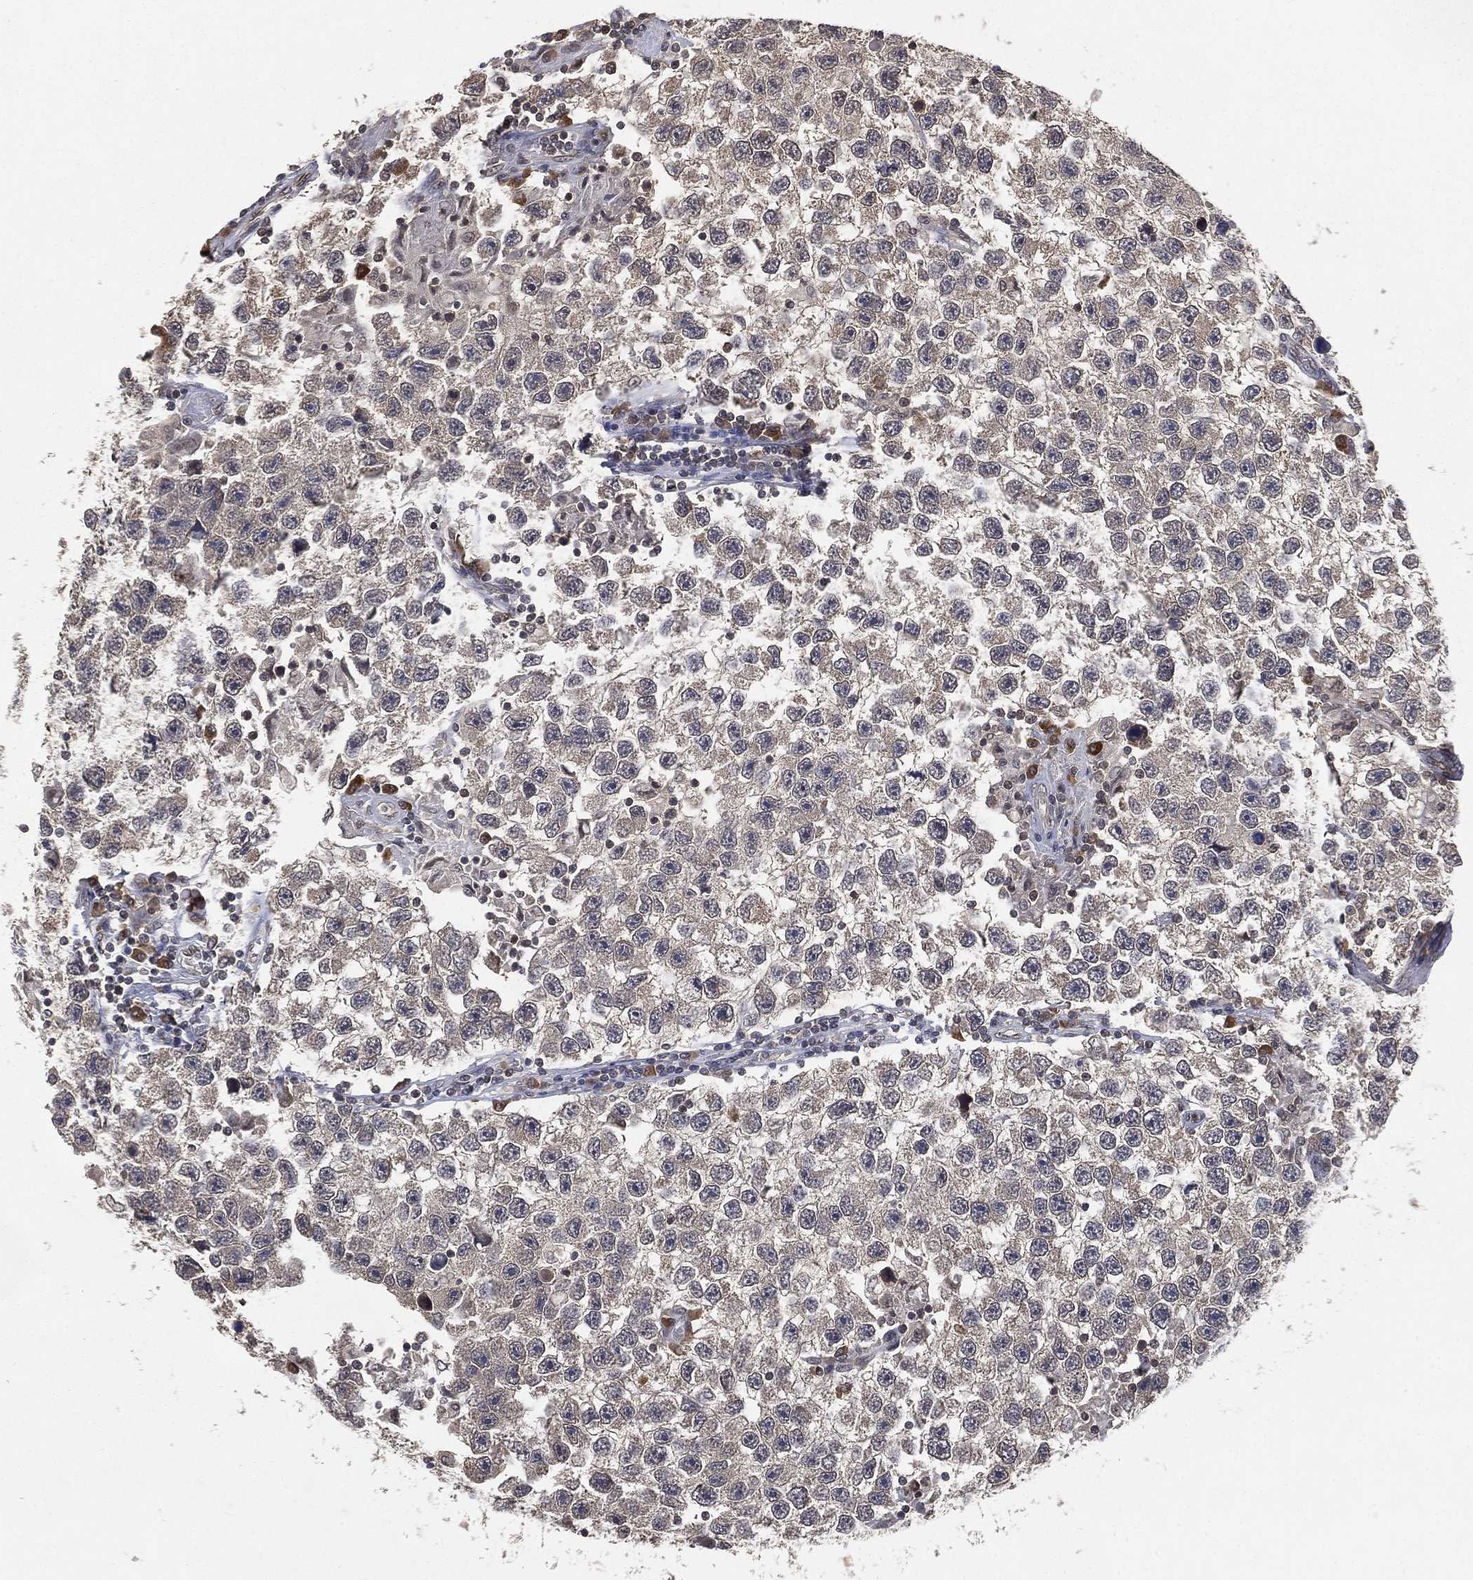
{"staining": {"intensity": "negative", "quantity": "none", "location": "none"}, "tissue": "testis cancer", "cell_type": "Tumor cells", "image_type": "cancer", "snomed": [{"axis": "morphology", "description": "Seminoma, NOS"}, {"axis": "topography", "description": "Testis"}], "caption": "The image exhibits no staining of tumor cells in testis cancer.", "gene": "UBA5", "patient": {"sex": "male", "age": 26}}